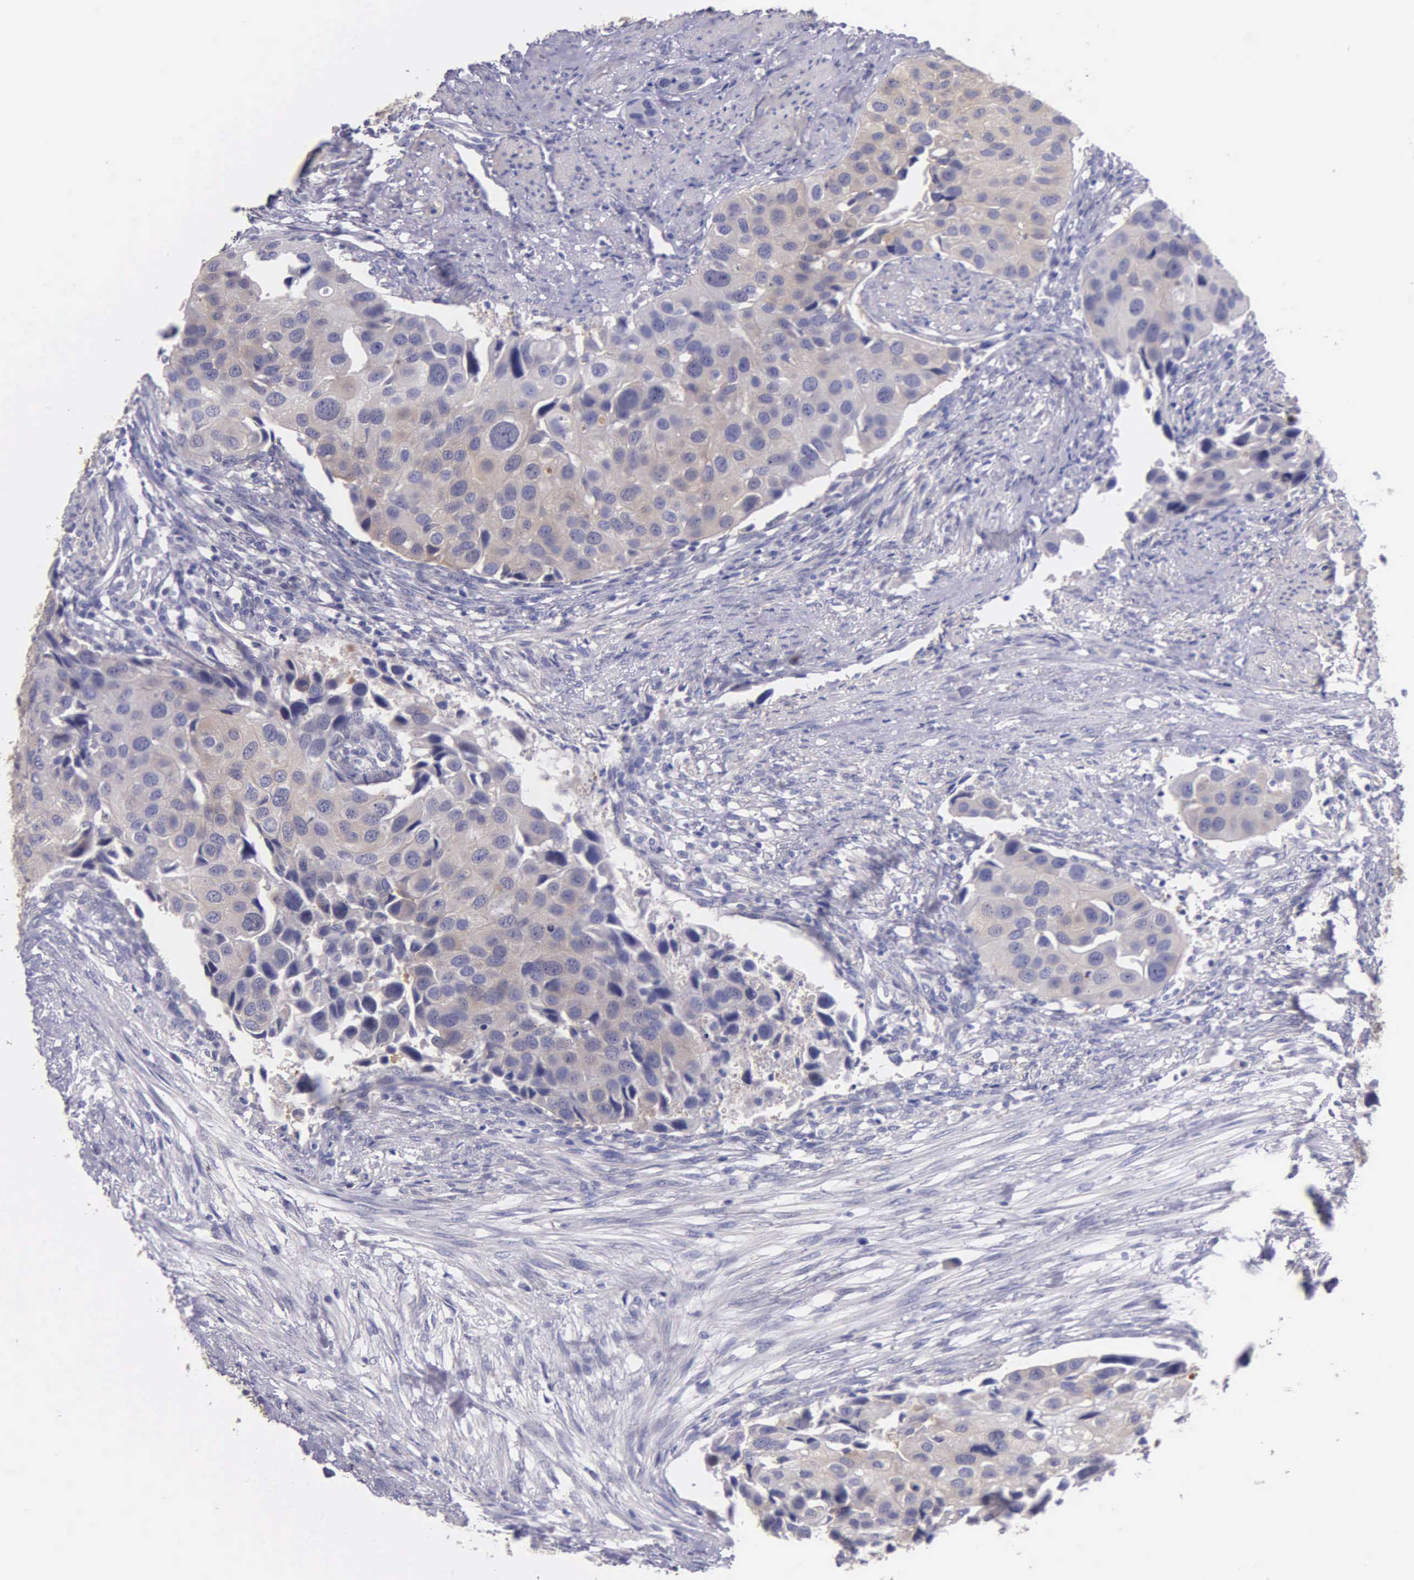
{"staining": {"intensity": "weak", "quantity": "25%-75%", "location": "cytoplasmic/membranous"}, "tissue": "urothelial cancer", "cell_type": "Tumor cells", "image_type": "cancer", "snomed": [{"axis": "morphology", "description": "Urothelial carcinoma, High grade"}, {"axis": "topography", "description": "Urinary bladder"}], "caption": "Immunohistochemical staining of human urothelial cancer shows weak cytoplasmic/membranous protein positivity in approximately 25%-75% of tumor cells.", "gene": "GSTT2", "patient": {"sex": "male", "age": 55}}